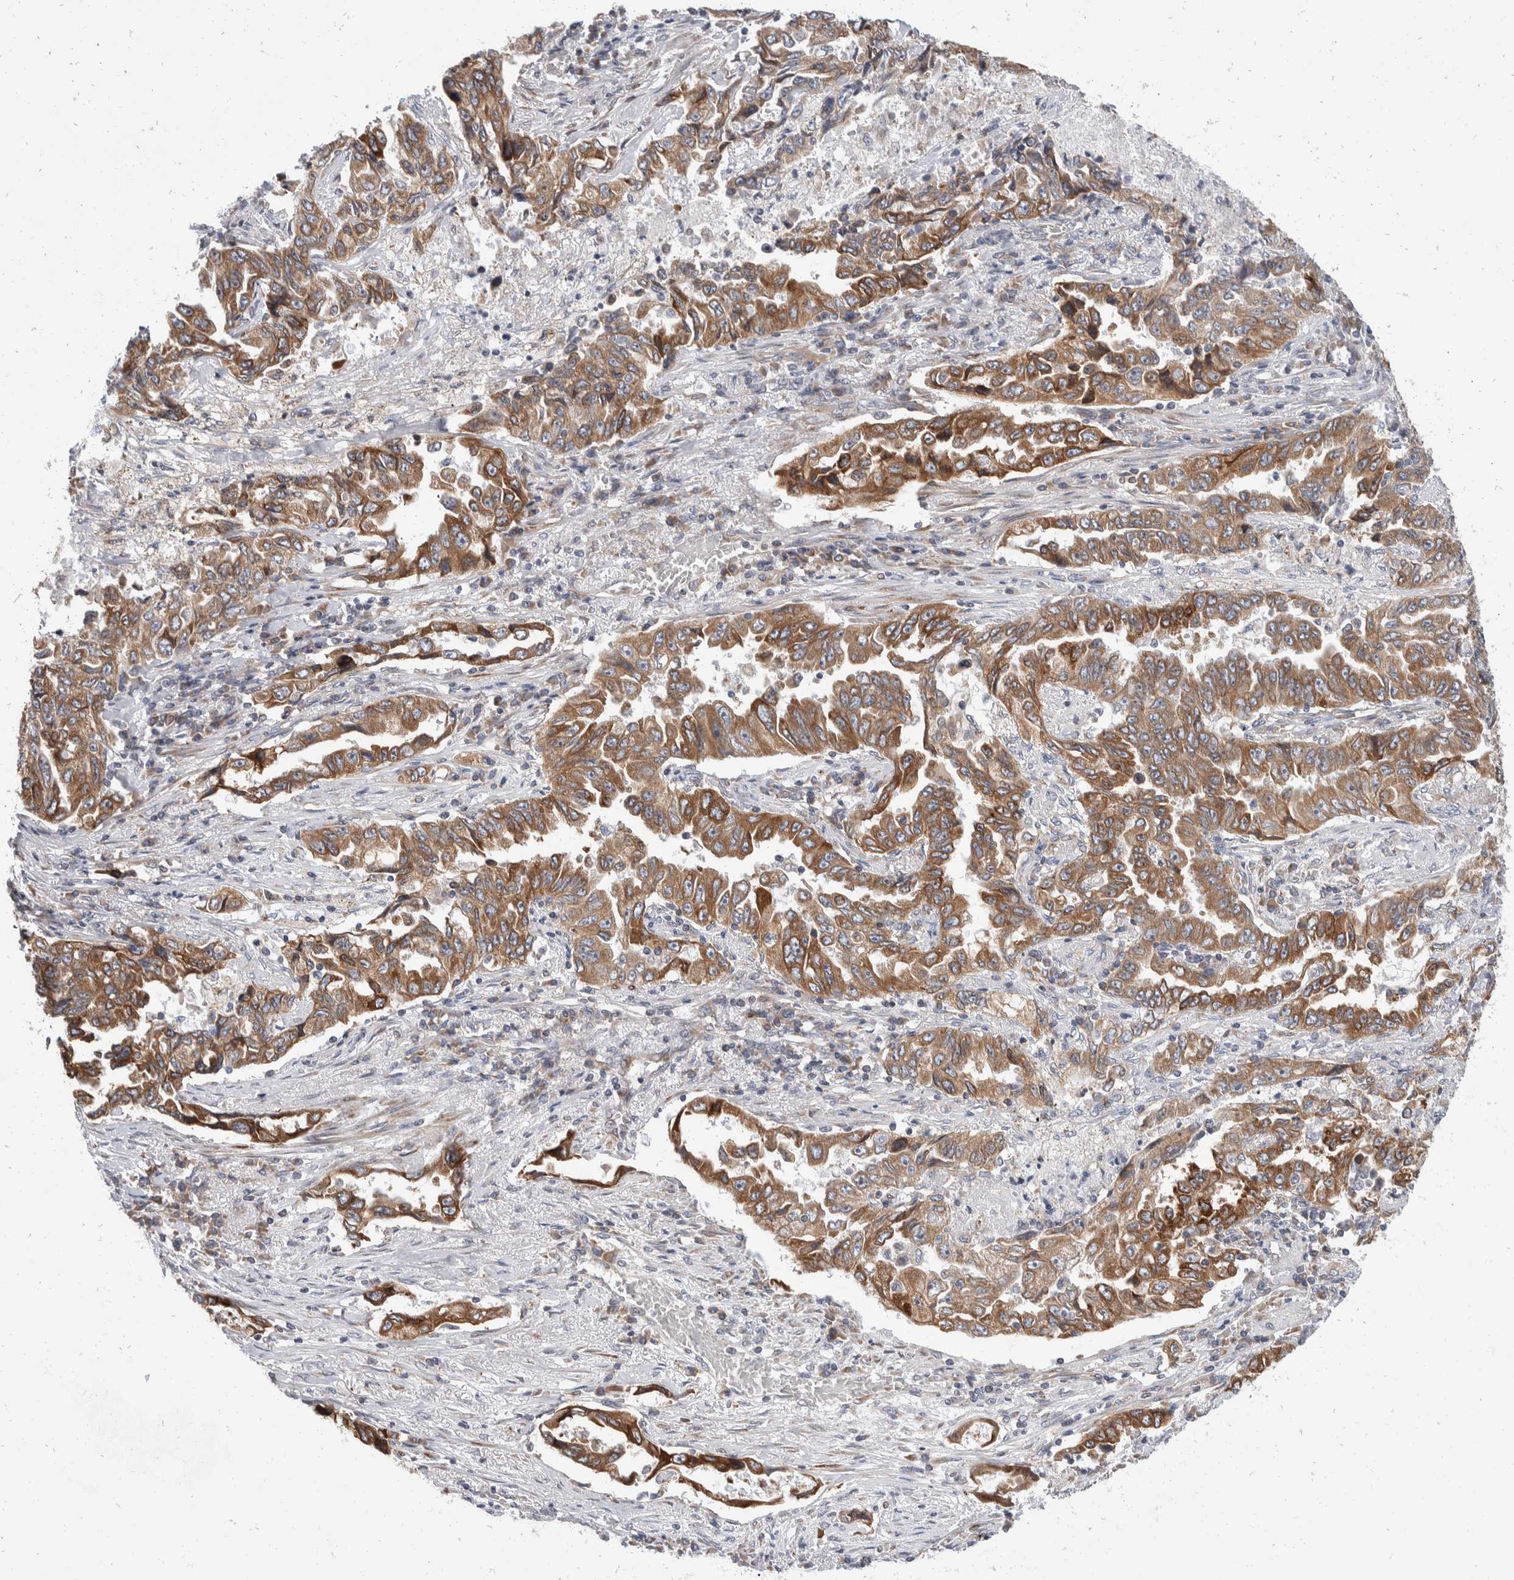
{"staining": {"intensity": "strong", "quantity": ">75%", "location": "cytoplasmic/membranous"}, "tissue": "lung cancer", "cell_type": "Tumor cells", "image_type": "cancer", "snomed": [{"axis": "morphology", "description": "Adenocarcinoma, NOS"}, {"axis": "topography", "description": "Lung"}], "caption": "Protein expression analysis of human adenocarcinoma (lung) reveals strong cytoplasmic/membranous positivity in approximately >75% of tumor cells.", "gene": "TMEM245", "patient": {"sex": "female", "age": 51}}